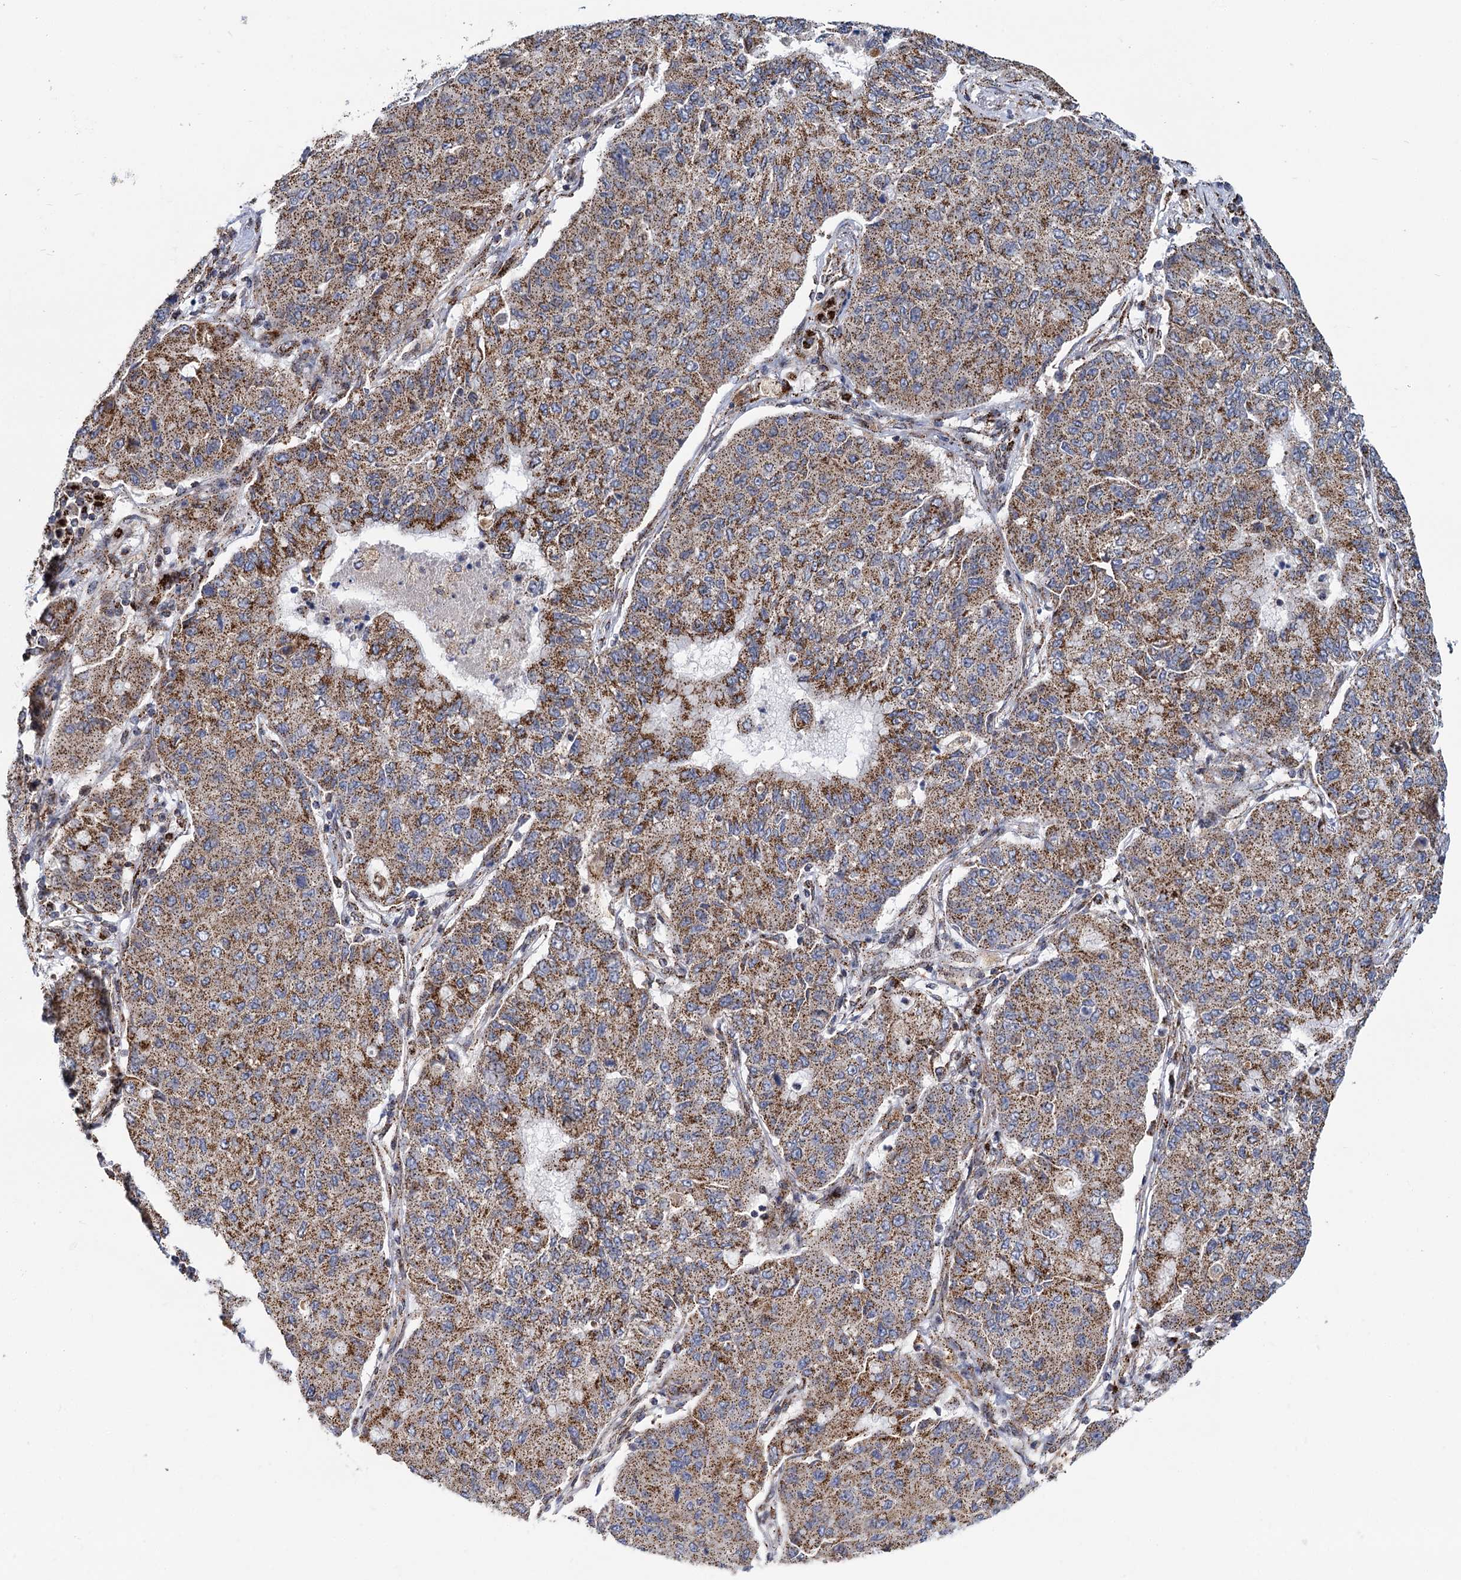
{"staining": {"intensity": "moderate", "quantity": ">75%", "location": "cytoplasmic/membranous"}, "tissue": "lung cancer", "cell_type": "Tumor cells", "image_type": "cancer", "snomed": [{"axis": "morphology", "description": "Squamous cell carcinoma, NOS"}, {"axis": "topography", "description": "Lung"}], "caption": "A histopathology image of human lung squamous cell carcinoma stained for a protein exhibits moderate cytoplasmic/membranous brown staining in tumor cells.", "gene": "SUPT20H", "patient": {"sex": "male", "age": 74}}